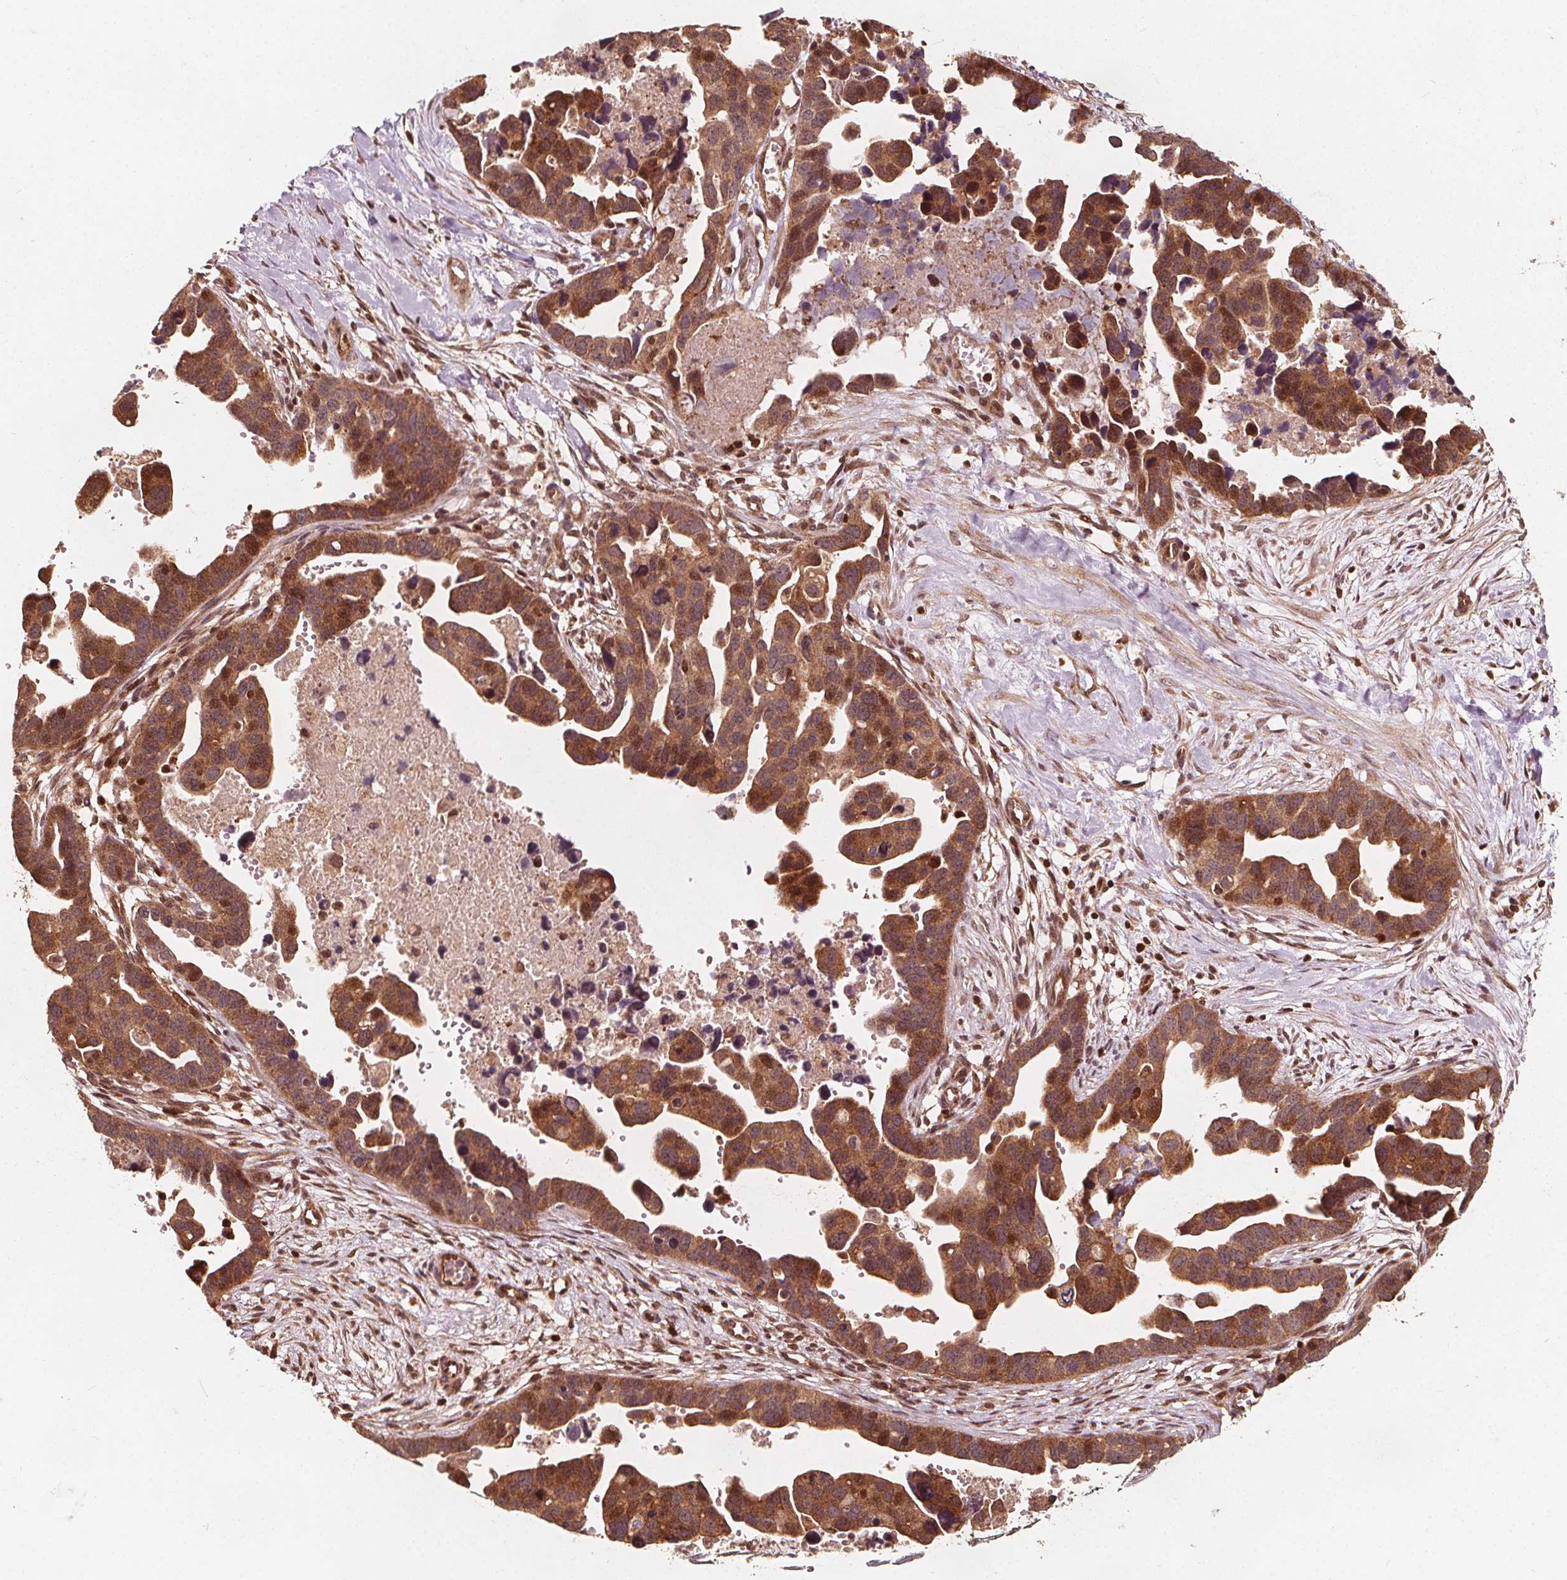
{"staining": {"intensity": "strong", "quantity": ">75%", "location": "cytoplasmic/membranous"}, "tissue": "ovarian cancer", "cell_type": "Tumor cells", "image_type": "cancer", "snomed": [{"axis": "morphology", "description": "Cystadenocarcinoma, serous, NOS"}, {"axis": "topography", "description": "Ovary"}], "caption": "Immunohistochemistry image of neoplastic tissue: serous cystadenocarcinoma (ovarian) stained using immunohistochemistry (IHC) exhibits high levels of strong protein expression localized specifically in the cytoplasmic/membranous of tumor cells, appearing as a cytoplasmic/membranous brown color.", "gene": "AIP", "patient": {"sex": "female", "age": 54}}